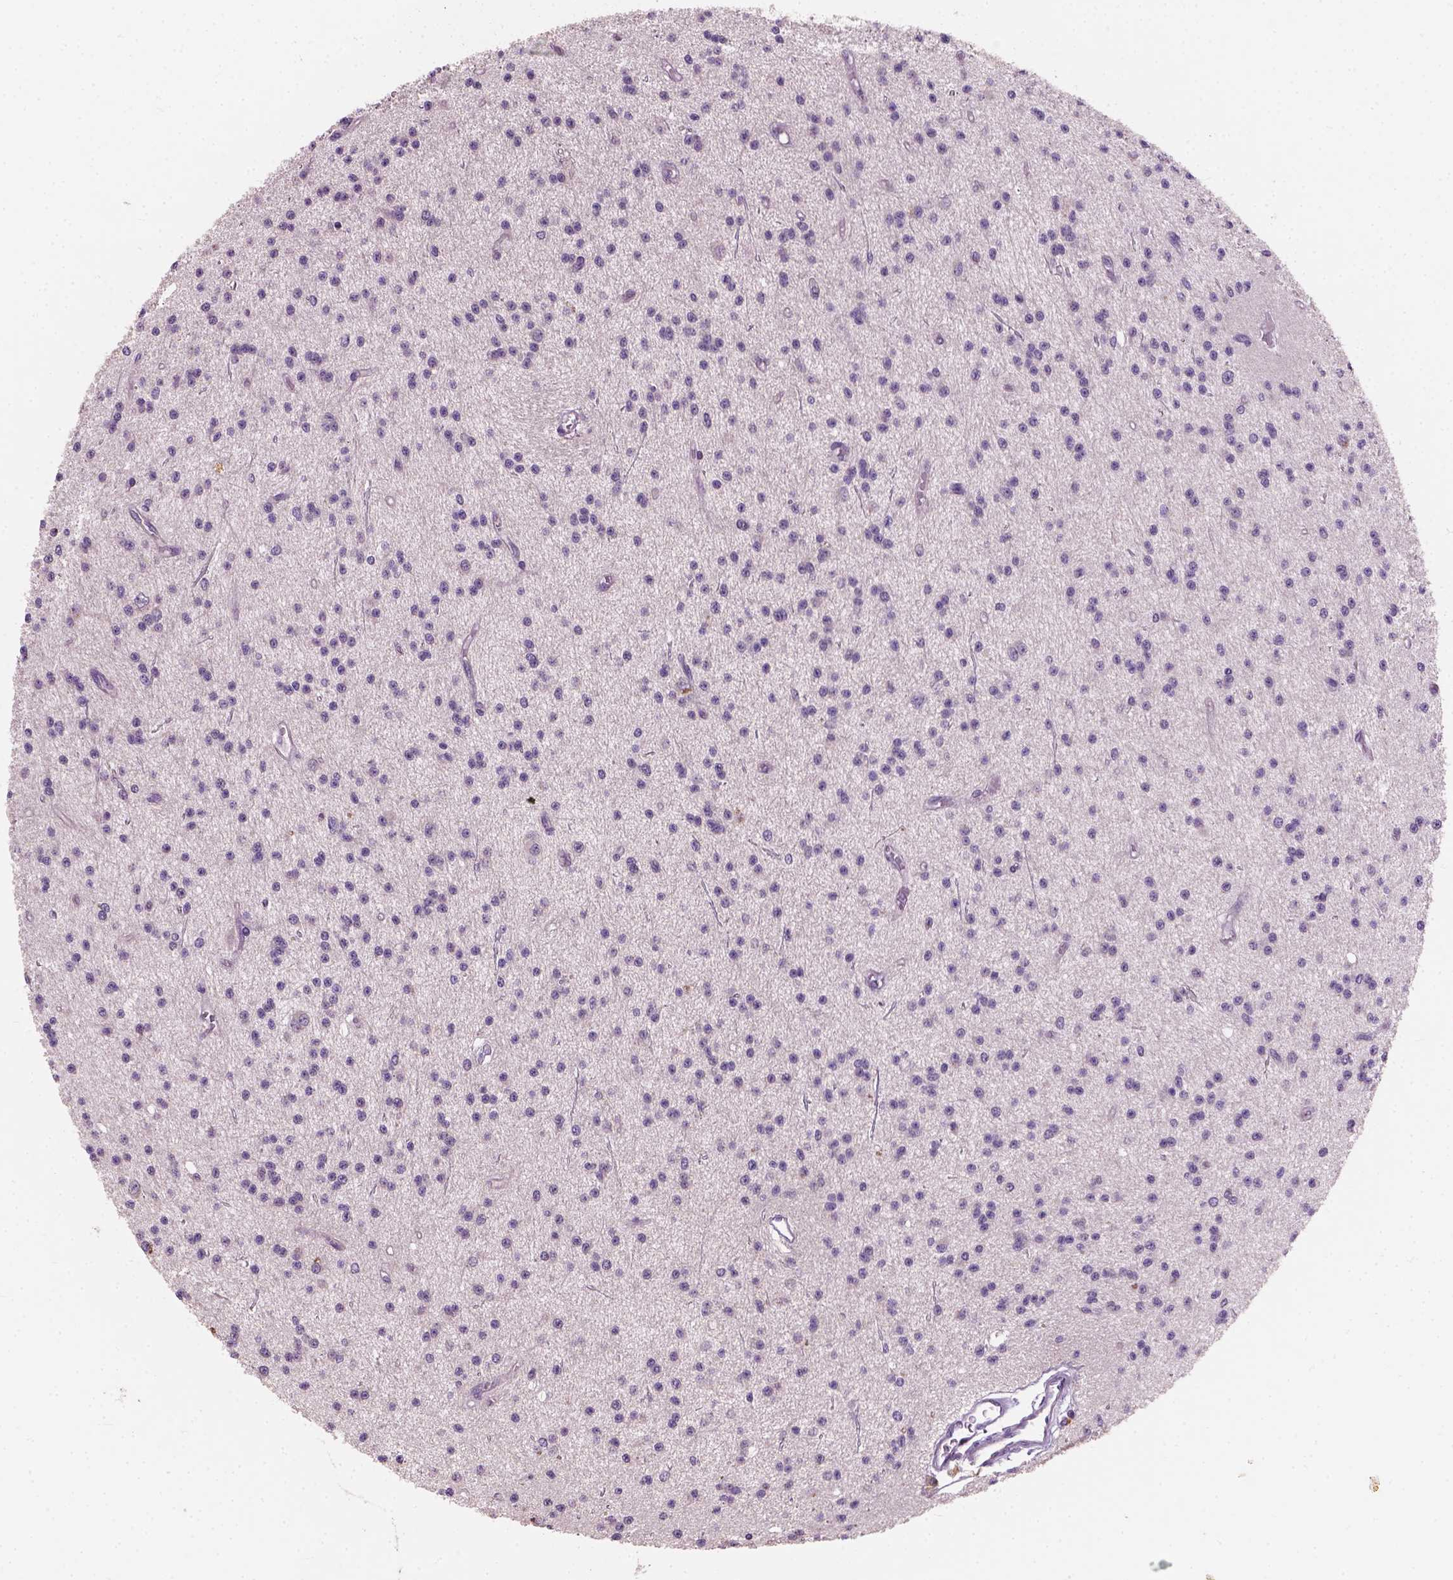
{"staining": {"intensity": "negative", "quantity": "none", "location": "none"}, "tissue": "glioma", "cell_type": "Tumor cells", "image_type": "cancer", "snomed": [{"axis": "morphology", "description": "Glioma, malignant, Low grade"}, {"axis": "topography", "description": "Brain"}], "caption": "Immunohistochemistry image of human low-grade glioma (malignant) stained for a protein (brown), which exhibits no expression in tumor cells.", "gene": "KRT17", "patient": {"sex": "male", "age": 27}}